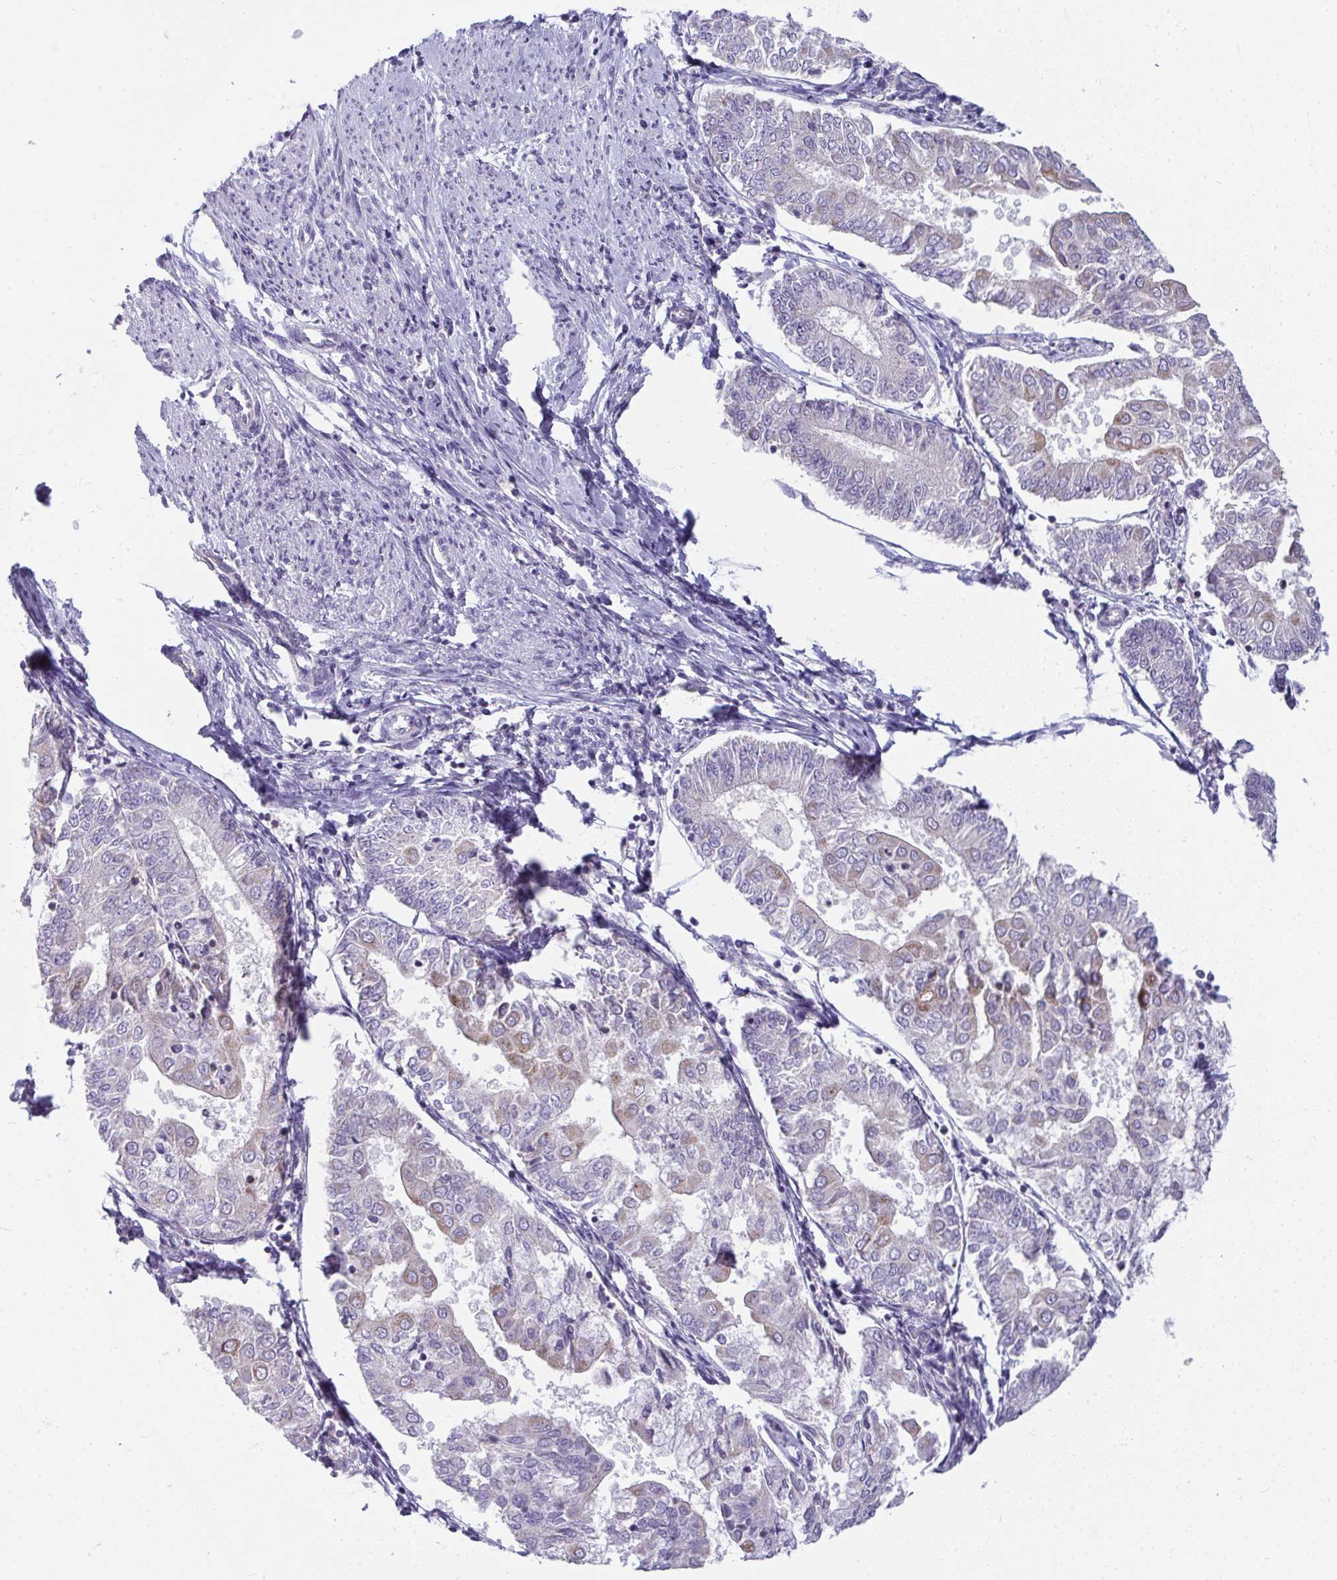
{"staining": {"intensity": "negative", "quantity": "none", "location": "none"}, "tissue": "endometrial cancer", "cell_type": "Tumor cells", "image_type": "cancer", "snomed": [{"axis": "morphology", "description": "Adenocarcinoma, NOS"}, {"axis": "topography", "description": "Endometrium"}], "caption": "The histopathology image shows no significant positivity in tumor cells of endometrial cancer (adenocarcinoma).", "gene": "VPS4B", "patient": {"sex": "female", "age": 68}}